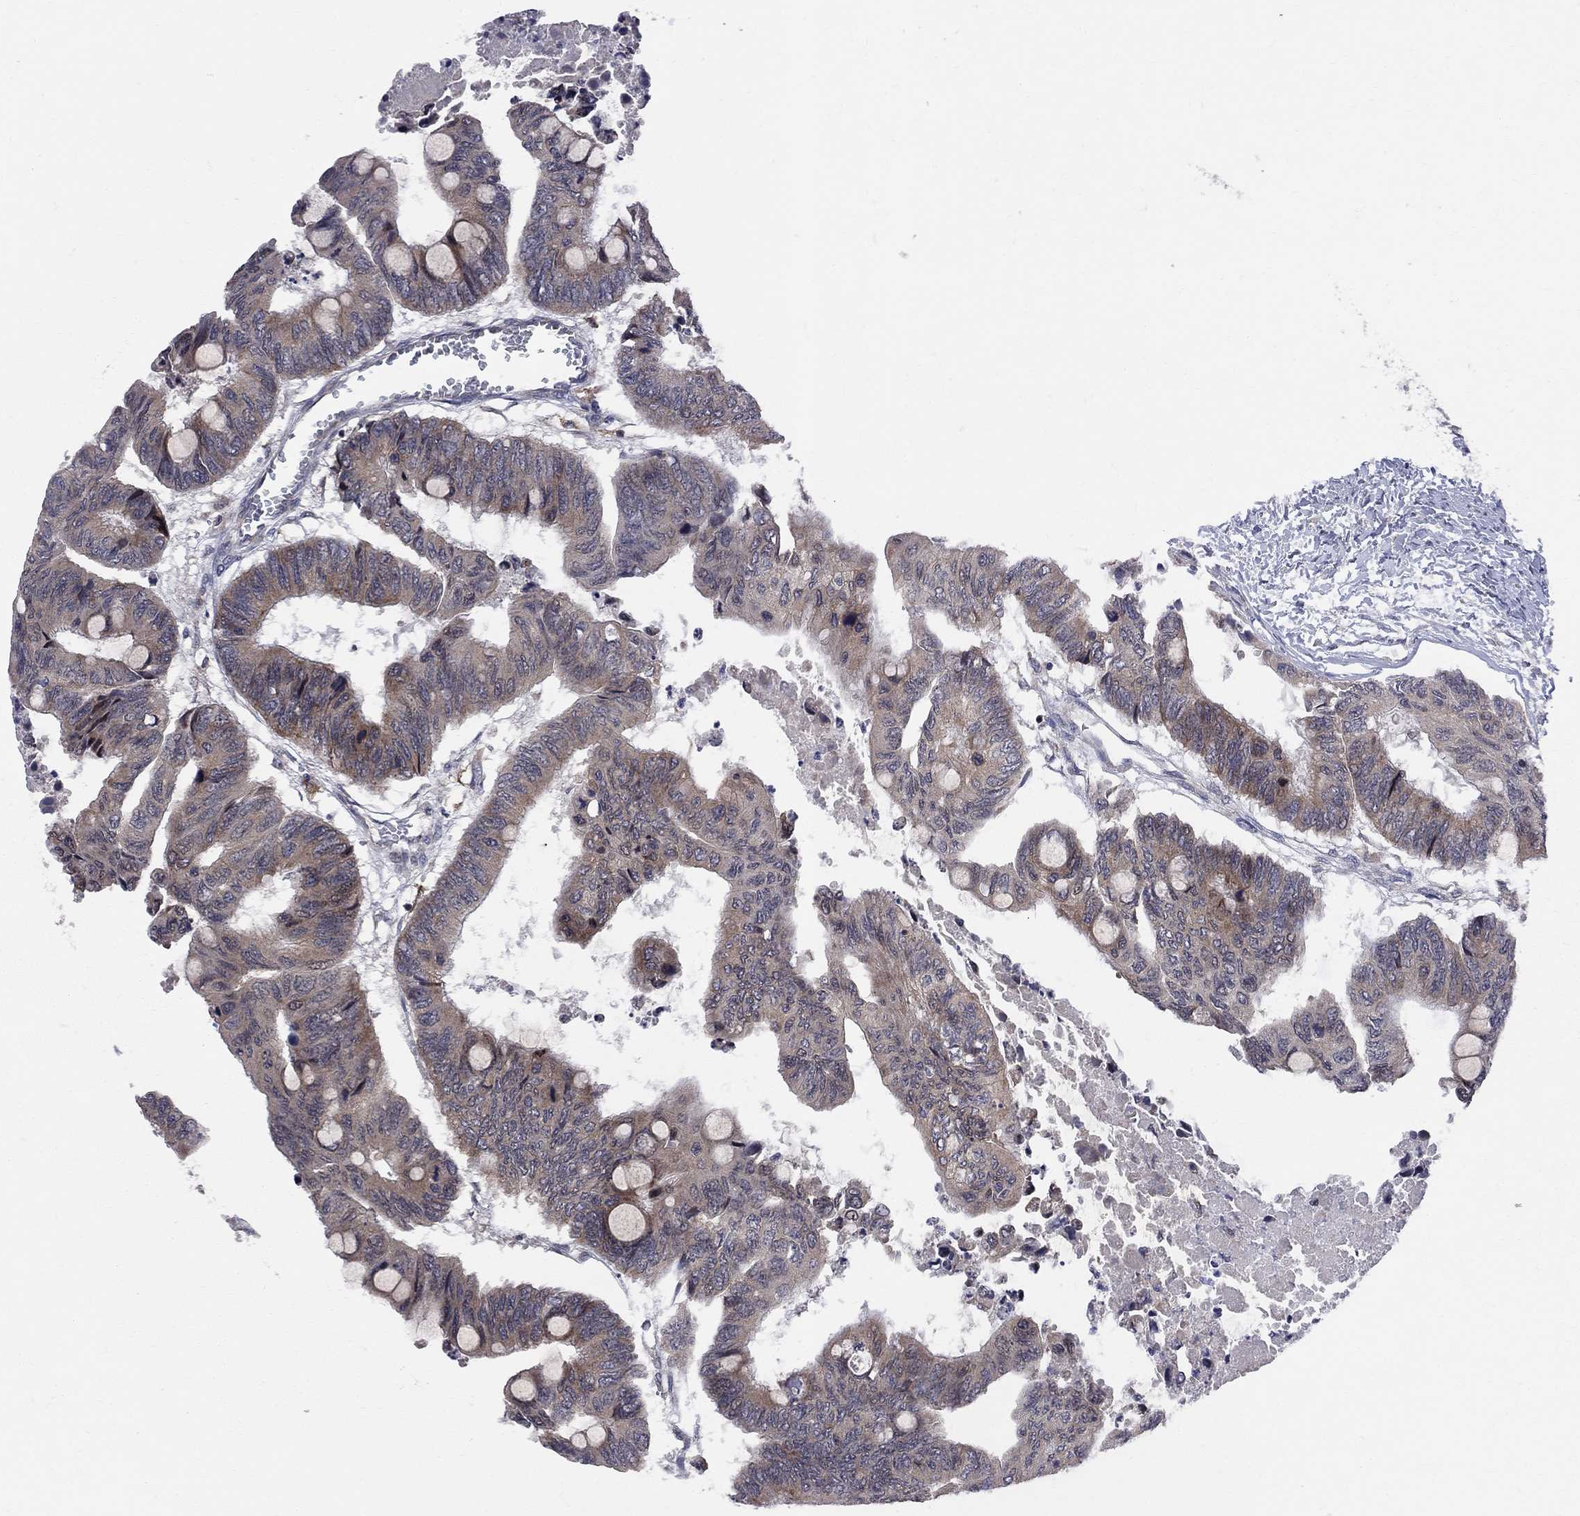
{"staining": {"intensity": "weak", "quantity": ">75%", "location": "cytoplasmic/membranous"}, "tissue": "colorectal cancer", "cell_type": "Tumor cells", "image_type": "cancer", "snomed": [{"axis": "morphology", "description": "Normal tissue, NOS"}, {"axis": "morphology", "description": "Adenocarcinoma, NOS"}, {"axis": "topography", "description": "Rectum"}, {"axis": "topography", "description": "Peripheral nerve tissue"}], "caption": "The photomicrograph exhibits immunohistochemical staining of colorectal cancer (adenocarcinoma). There is weak cytoplasmic/membranous expression is identified in approximately >75% of tumor cells.", "gene": "CNOT11", "patient": {"sex": "male", "age": 92}}